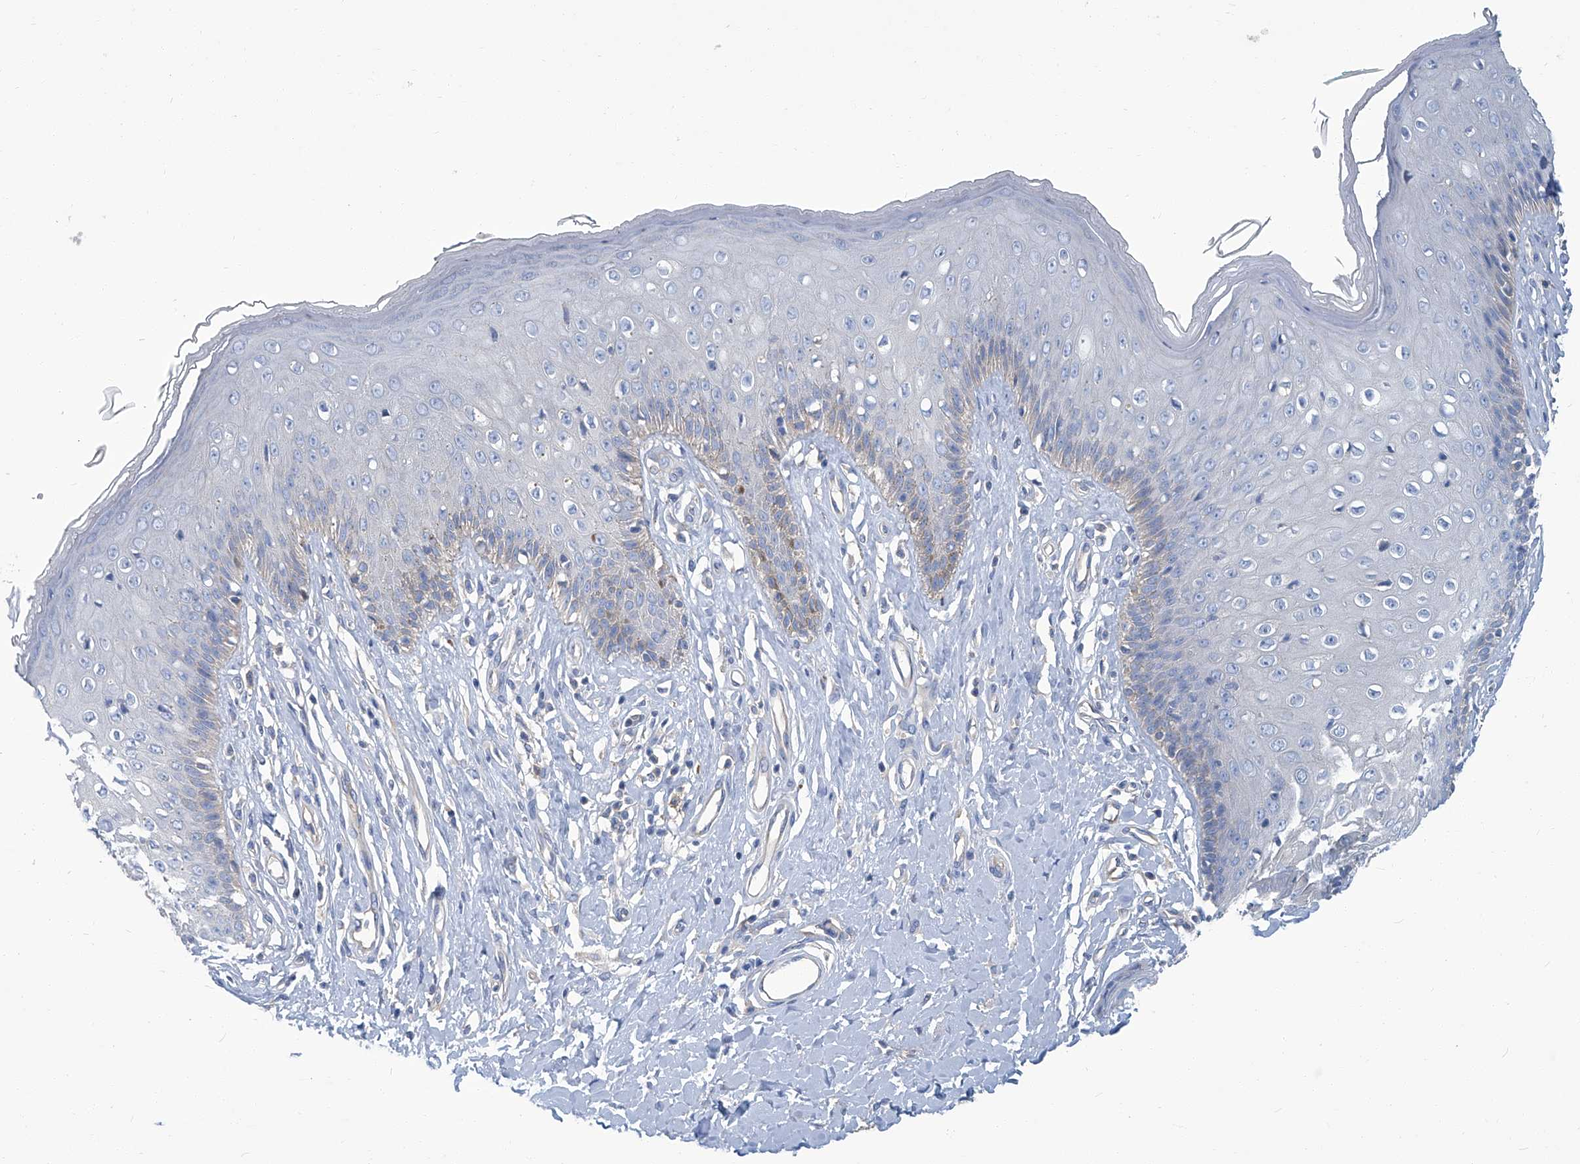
{"staining": {"intensity": "negative", "quantity": "none", "location": "none"}, "tissue": "skin", "cell_type": "Epidermal cells", "image_type": "normal", "snomed": [{"axis": "morphology", "description": "Normal tissue, NOS"}, {"axis": "morphology", "description": "Squamous cell carcinoma, NOS"}, {"axis": "topography", "description": "Vulva"}], "caption": "The micrograph demonstrates no staining of epidermal cells in benign skin. The staining was performed using DAB (3,3'-diaminobenzidine) to visualize the protein expression in brown, while the nuclei were stained in blue with hematoxylin (Magnification: 20x).", "gene": "PFKL", "patient": {"sex": "female", "age": 85}}